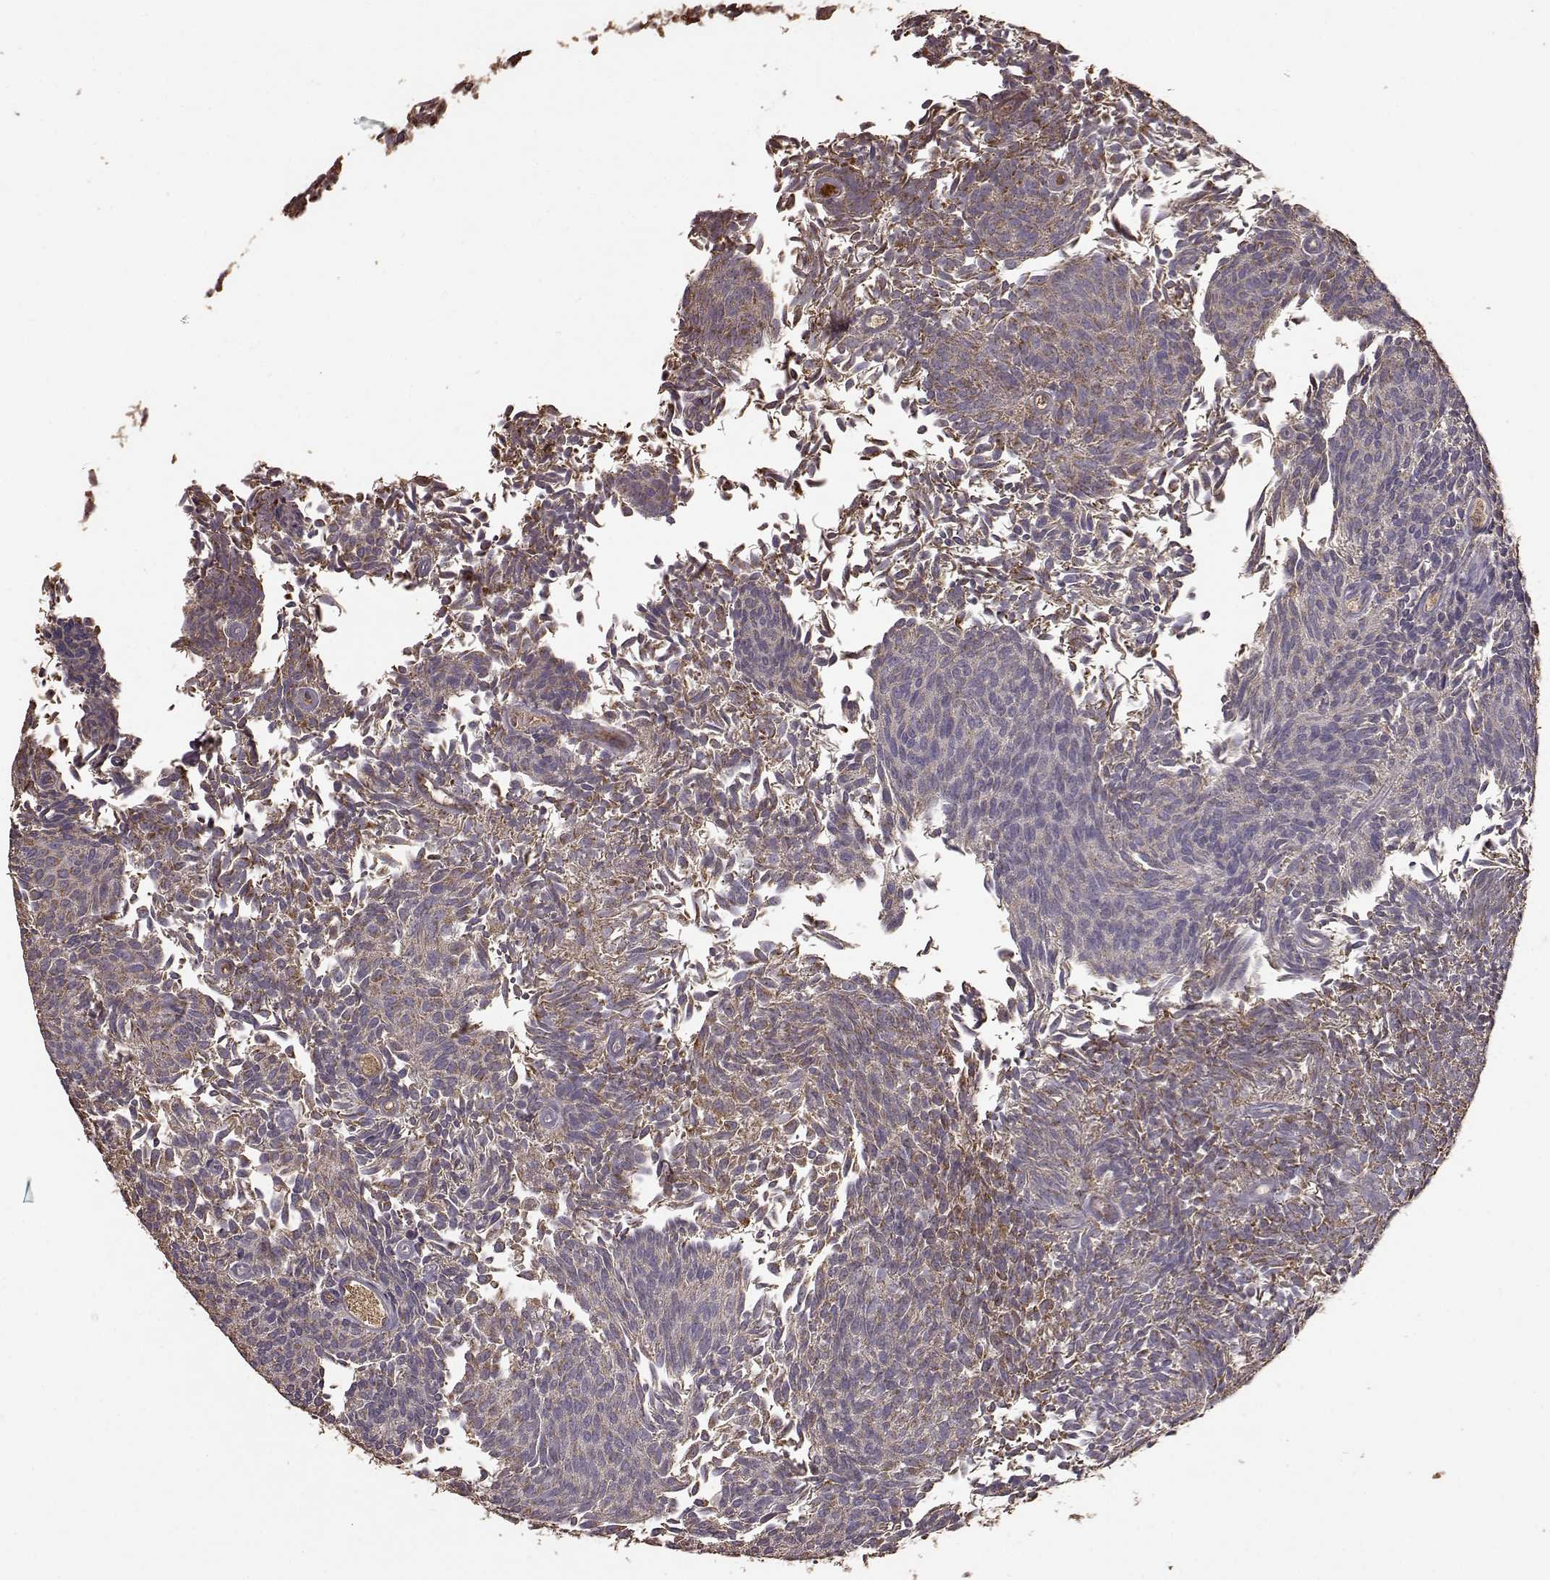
{"staining": {"intensity": "moderate", "quantity": "<25%", "location": "cytoplasmic/membranous"}, "tissue": "urothelial cancer", "cell_type": "Tumor cells", "image_type": "cancer", "snomed": [{"axis": "morphology", "description": "Urothelial carcinoma, Low grade"}, {"axis": "topography", "description": "Urinary bladder"}], "caption": "An image showing moderate cytoplasmic/membranous positivity in about <25% of tumor cells in urothelial cancer, as visualized by brown immunohistochemical staining.", "gene": "PTGES2", "patient": {"sex": "male", "age": 77}}